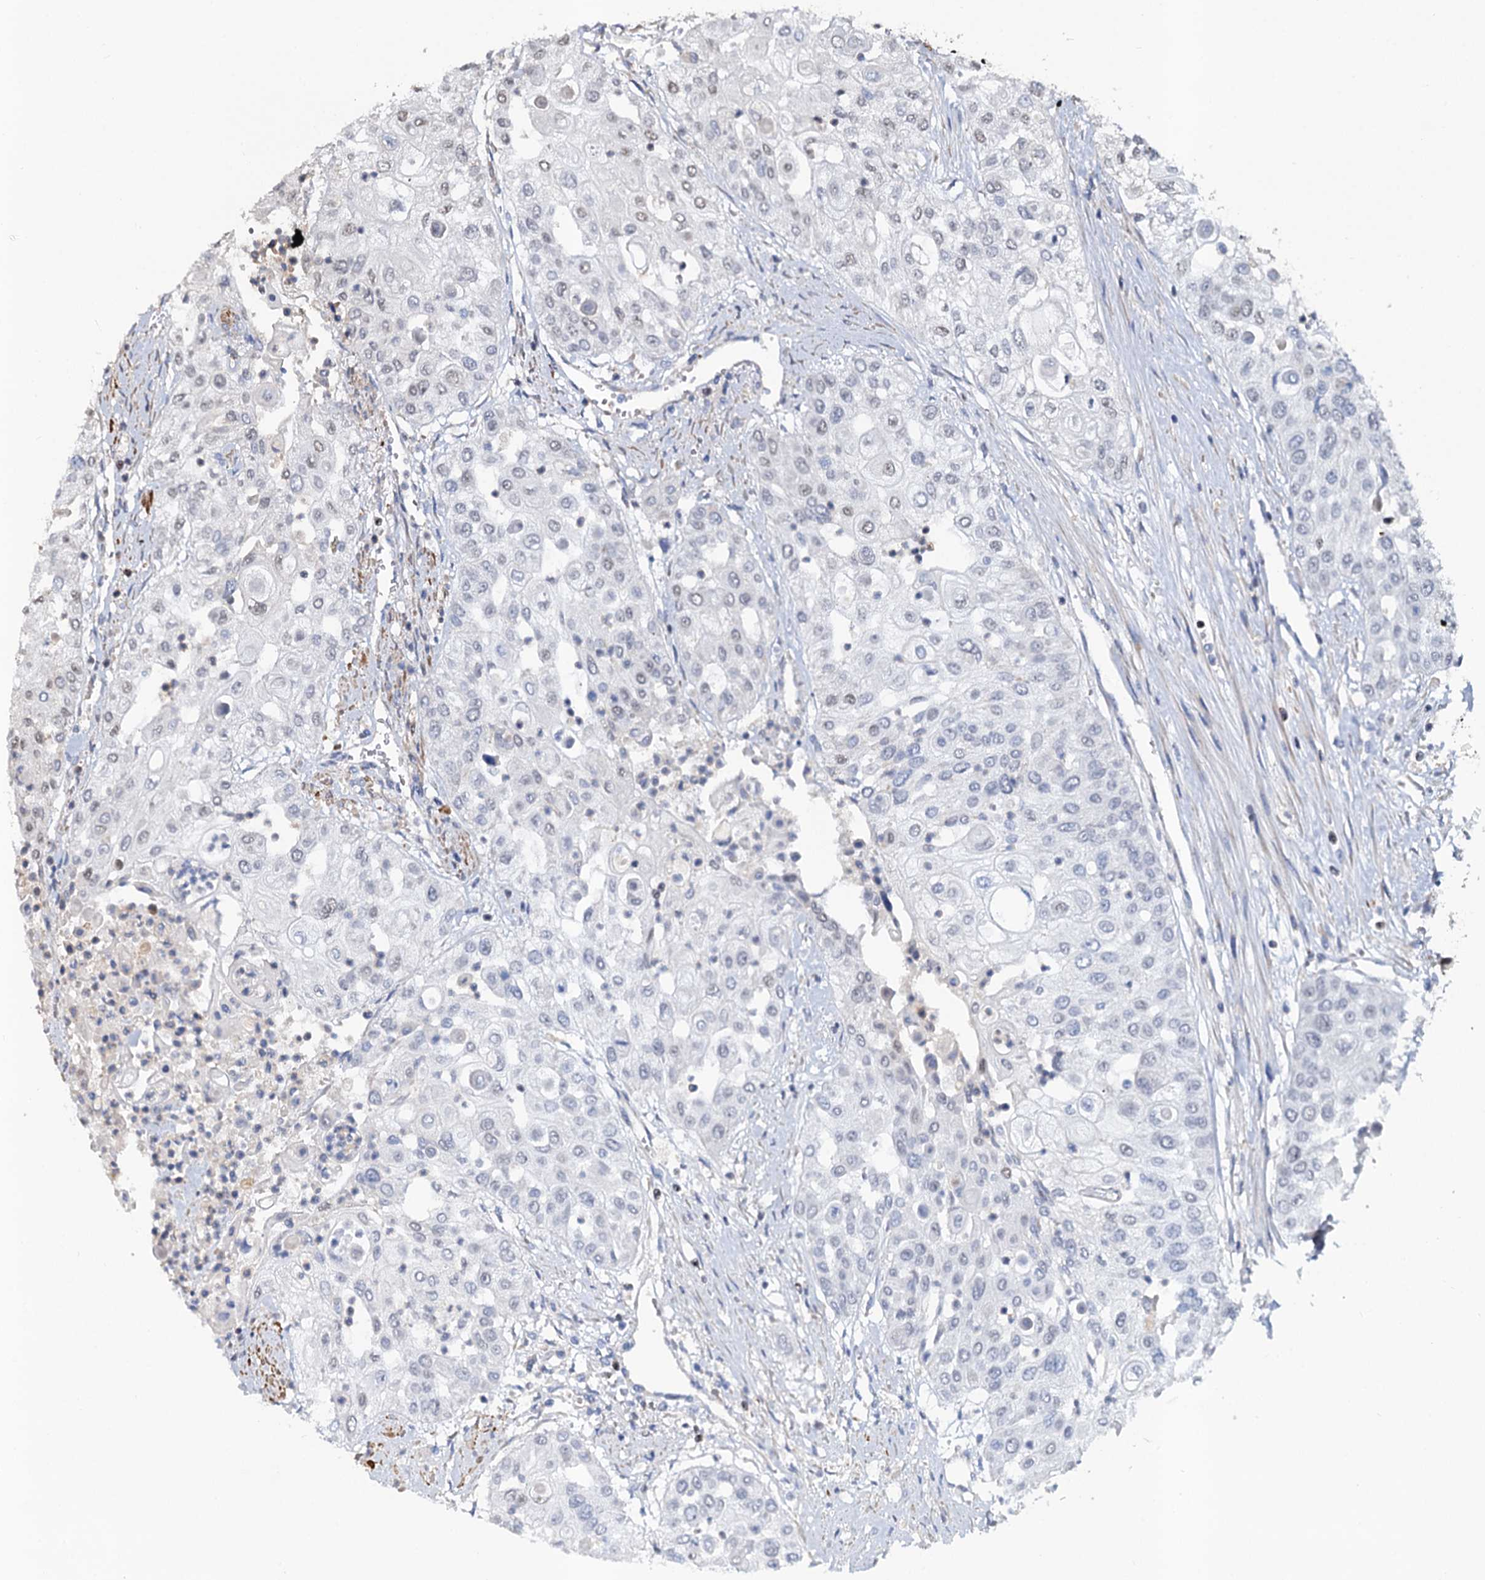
{"staining": {"intensity": "negative", "quantity": "none", "location": "none"}, "tissue": "urothelial cancer", "cell_type": "Tumor cells", "image_type": "cancer", "snomed": [{"axis": "morphology", "description": "Urothelial carcinoma, High grade"}, {"axis": "topography", "description": "Urinary bladder"}], "caption": "This is an immunohistochemistry (IHC) micrograph of human urothelial cancer. There is no staining in tumor cells.", "gene": "ALKBH7", "patient": {"sex": "female", "age": 79}}